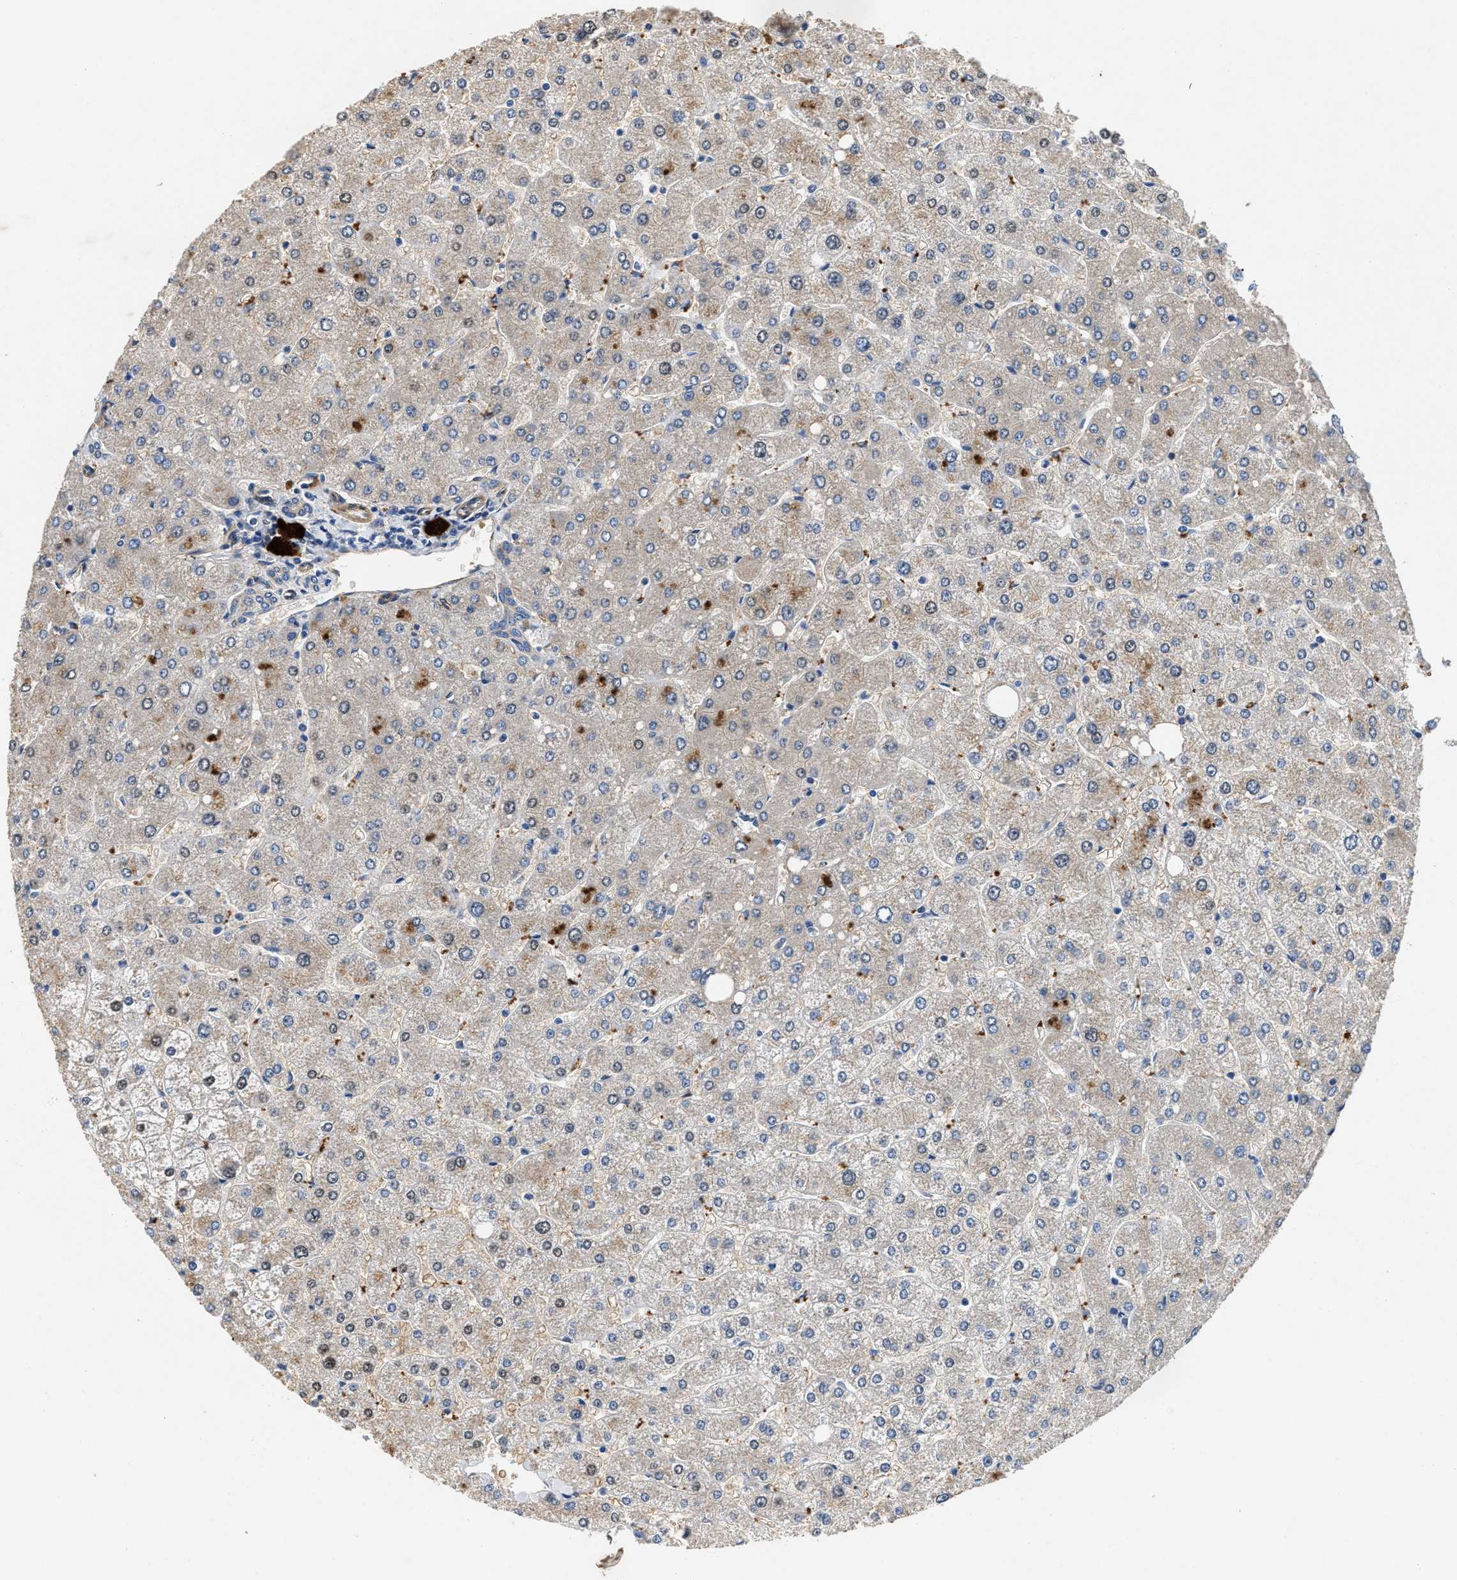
{"staining": {"intensity": "weak", "quantity": "25%-75%", "location": "cytoplasmic/membranous"}, "tissue": "liver", "cell_type": "Cholangiocytes", "image_type": "normal", "snomed": [{"axis": "morphology", "description": "Normal tissue, NOS"}, {"axis": "topography", "description": "Liver"}], "caption": "Liver stained with immunohistochemistry demonstrates weak cytoplasmic/membranous positivity in about 25%-75% of cholangiocytes. (DAB IHC with brightfield microscopy, high magnification).", "gene": "RAPH1", "patient": {"sex": "male", "age": 55}}